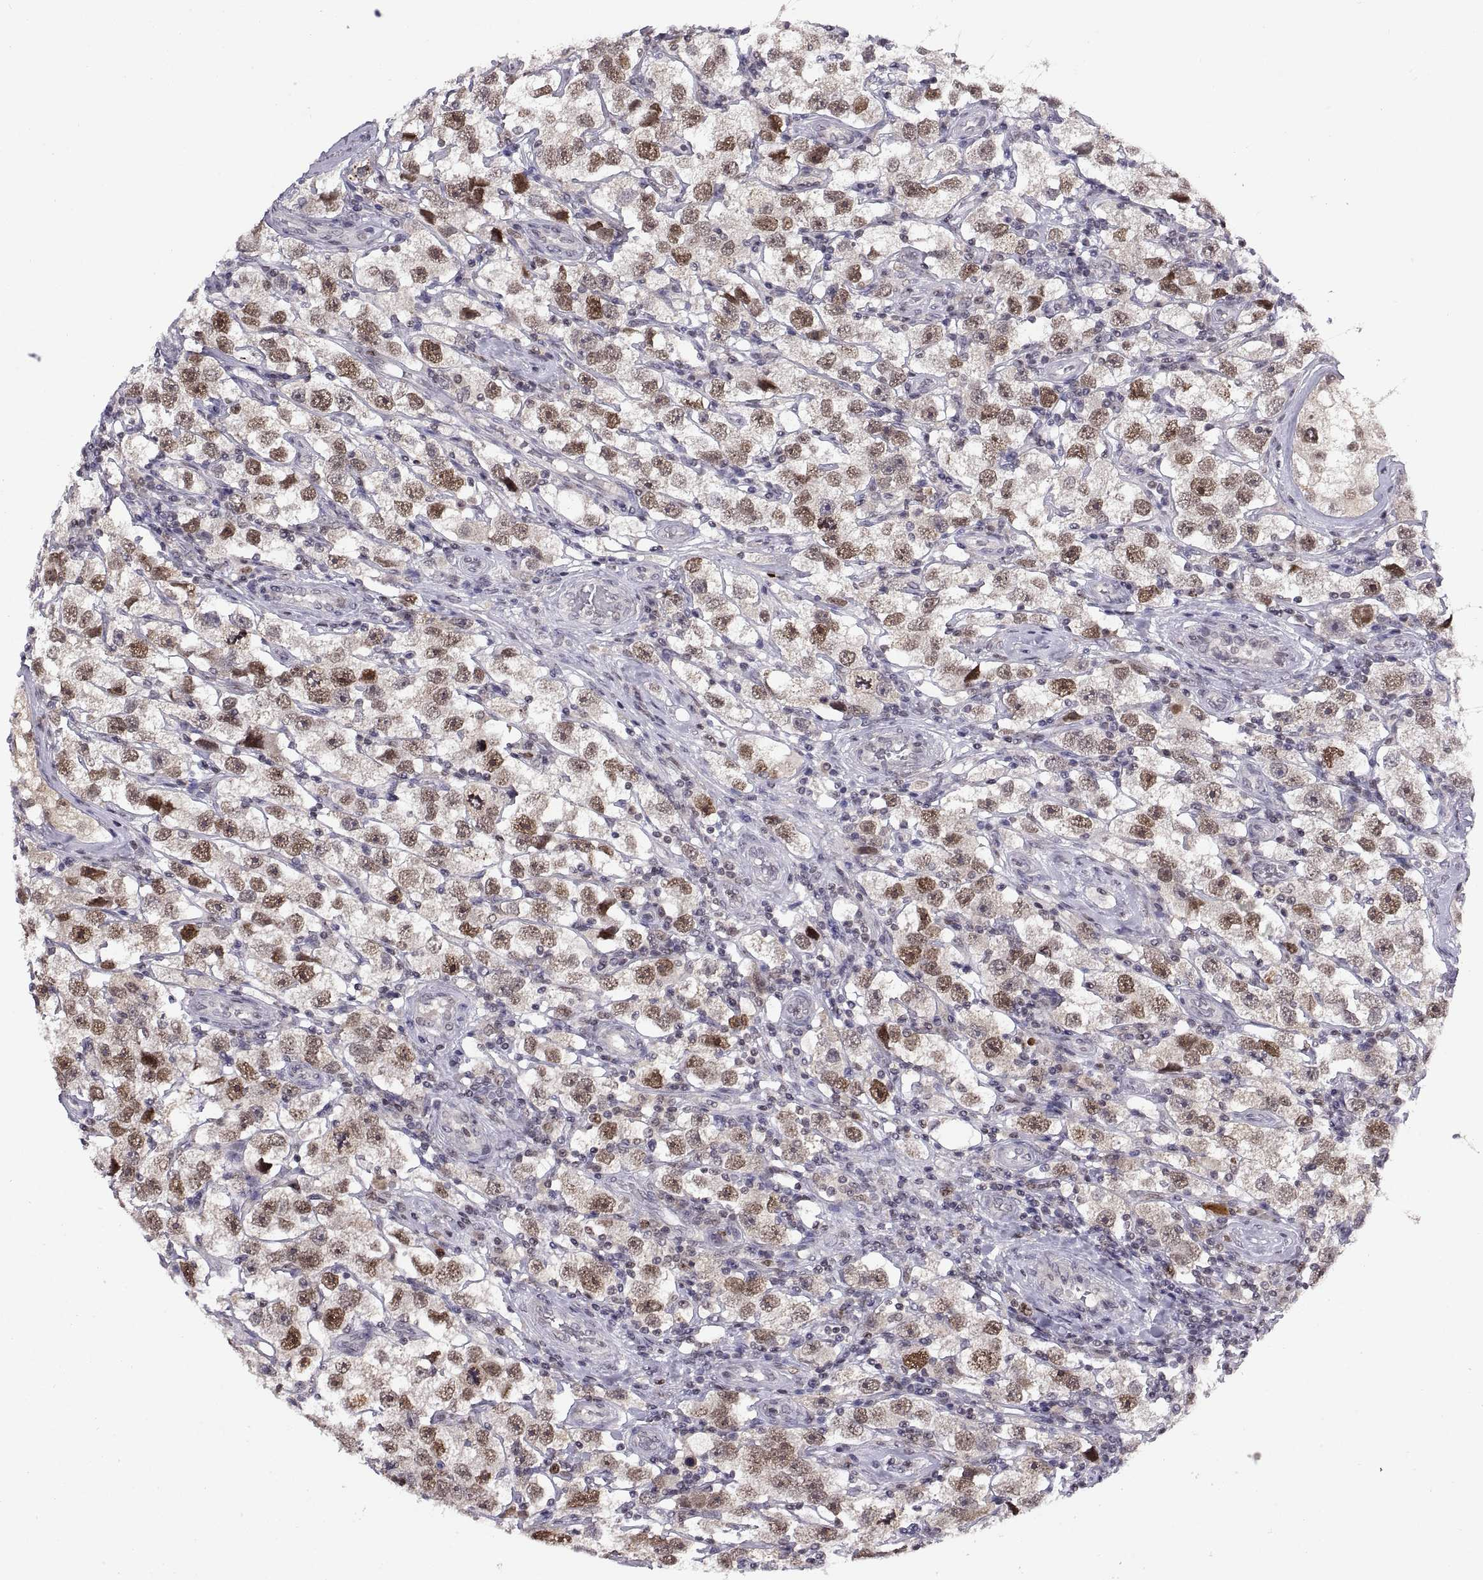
{"staining": {"intensity": "moderate", "quantity": ">75%", "location": "nuclear"}, "tissue": "testis cancer", "cell_type": "Tumor cells", "image_type": "cancer", "snomed": [{"axis": "morphology", "description": "Seminoma, NOS"}, {"axis": "topography", "description": "Testis"}], "caption": "A brown stain highlights moderate nuclear staining of a protein in human testis seminoma tumor cells. Ihc stains the protein in brown and the nuclei are stained blue.", "gene": "CHFR", "patient": {"sex": "male", "age": 26}}